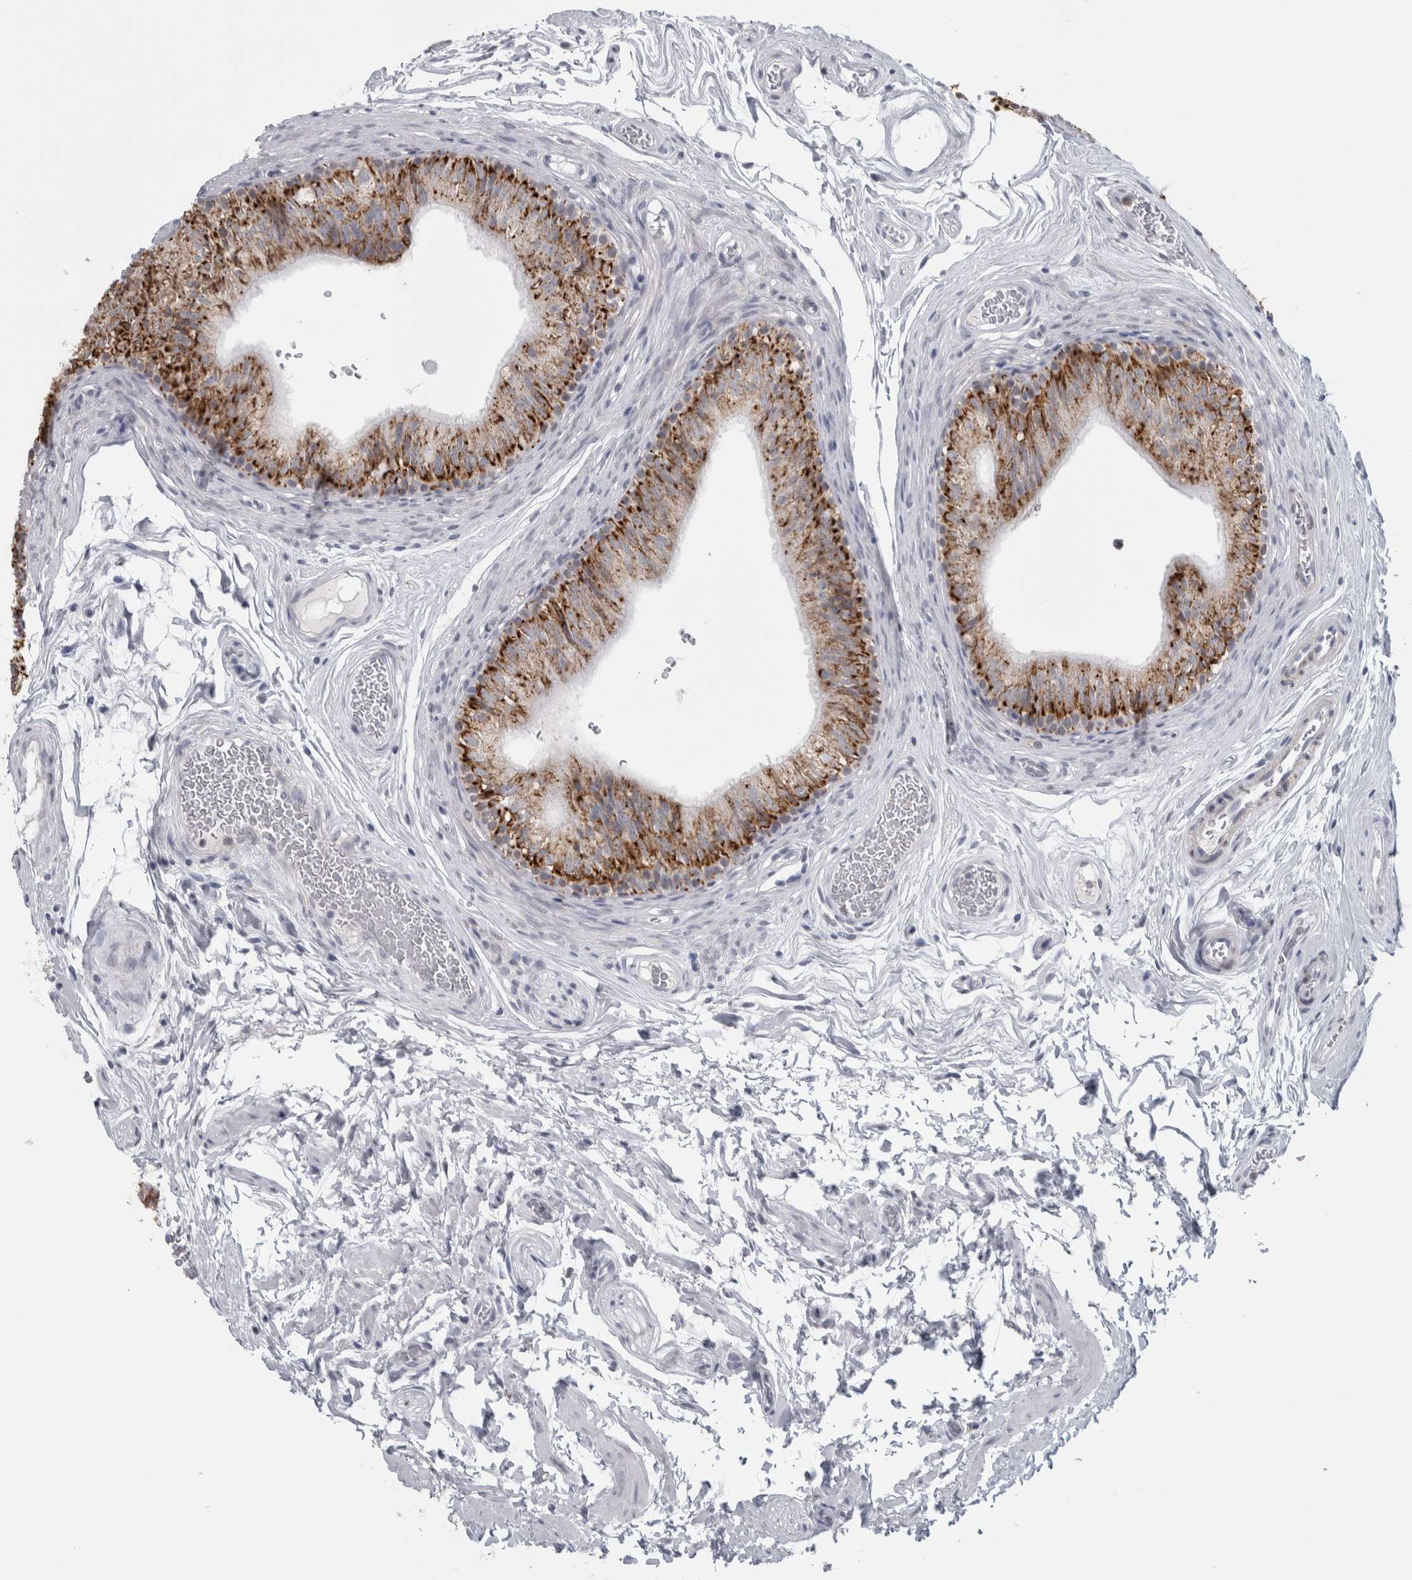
{"staining": {"intensity": "moderate", "quantity": ">75%", "location": "cytoplasmic/membranous"}, "tissue": "epididymis", "cell_type": "Glandular cells", "image_type": "normal", "snomed": [{"axis": "morphology", "description": "Normal tissue, NOS"}, {"axis": "topography", "description": "Epididymis"}], "caption": "Protein analysis of normal epididymis exhibits moderate cytoplasmic/membranous positivity in approximately >75% of glandular cells. (DAB = brown stain, brightfield microscopy at high magnification).", "gene": "PLIN1", "patient": {"sex": "male", "age": 36}}